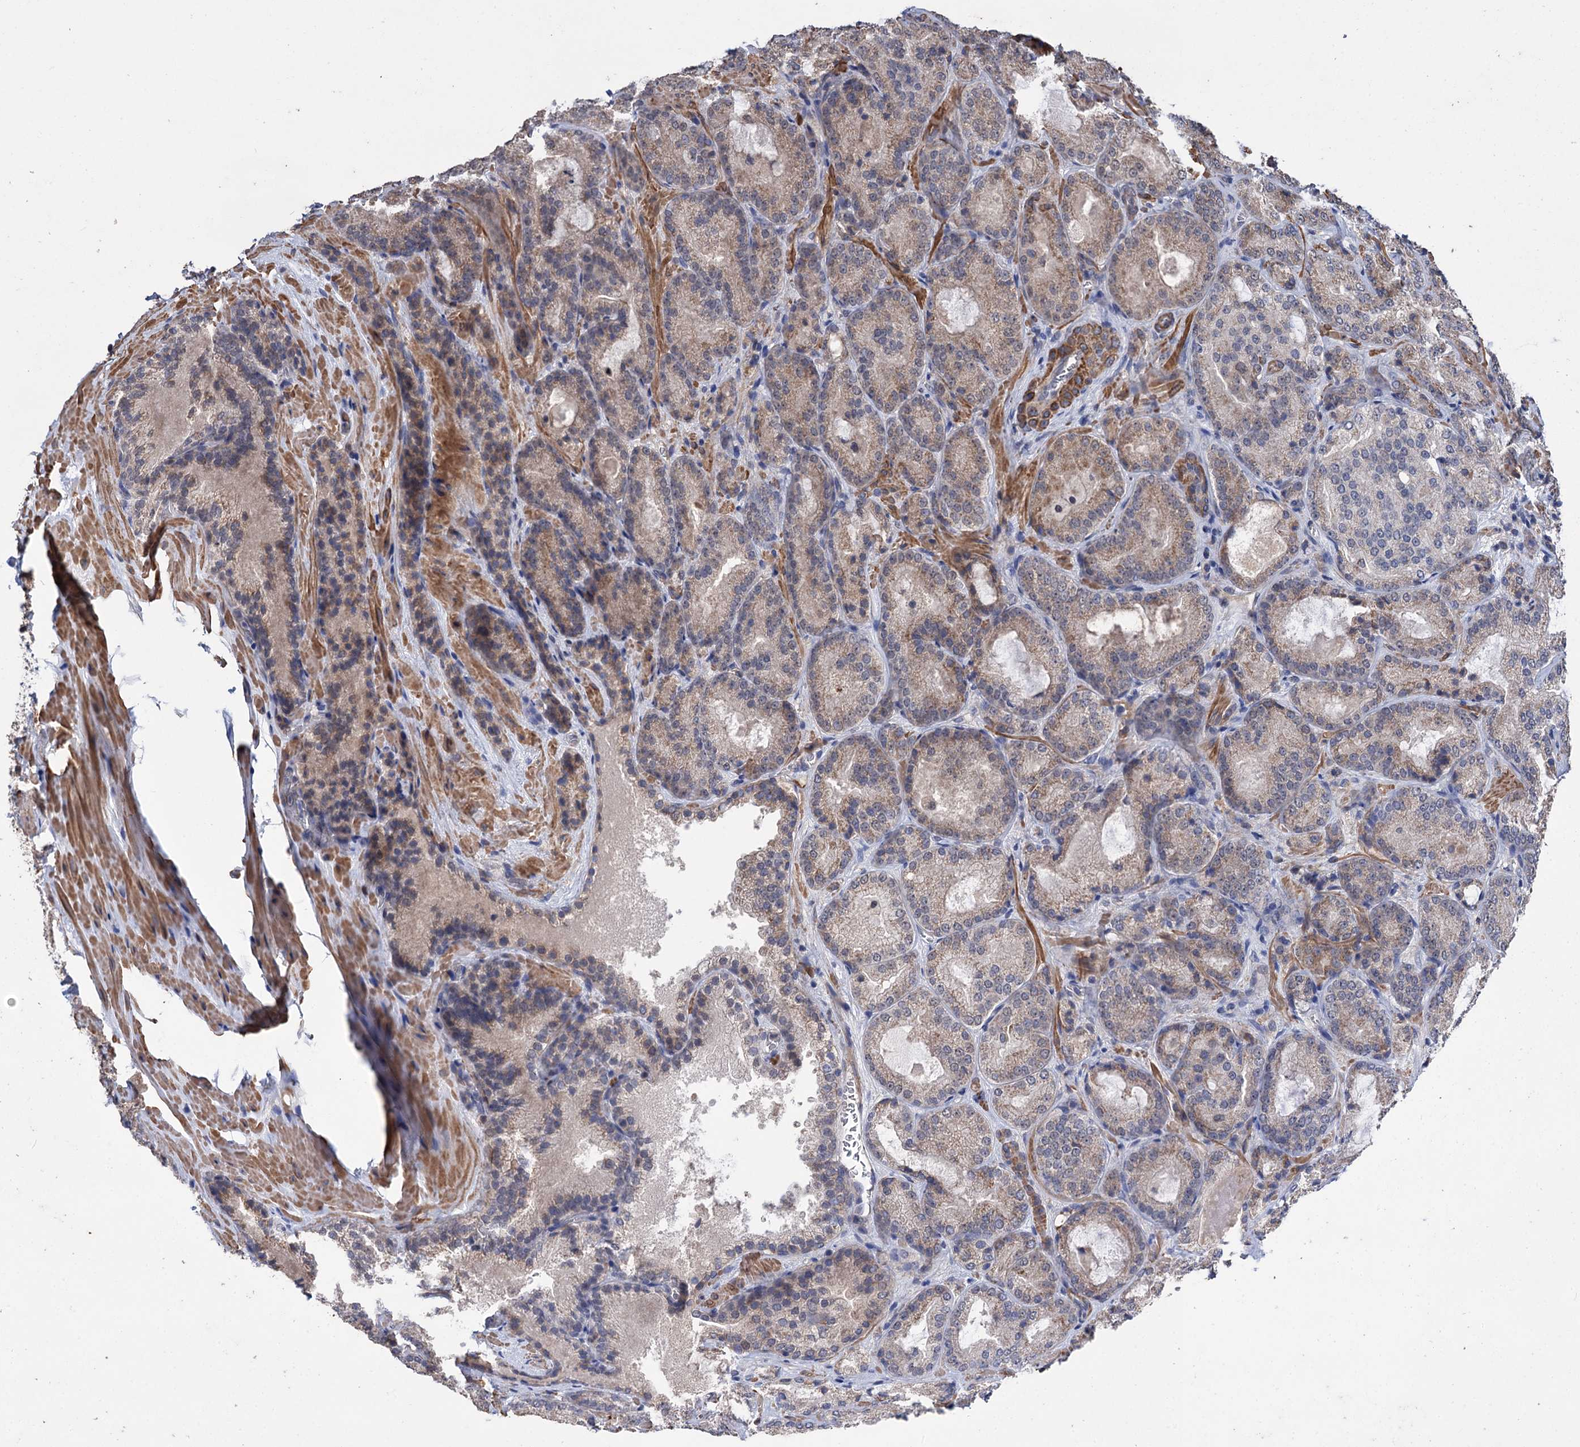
{"staining": {"intensity": "weak", "quantity": ">75%", "location": "cytoplasmic/membranous"}, "tissue": "prostate cancer", "cell_type": "Tumor cells", "image_type": "cancer", "snomed": [{"axis": "morphology", "description": "Adenocarcinoma, Low grade"}, {"axis": "topography", "description": "Prostate"}], "caption": "Prostate adenocarcinoma (low-grade) stained with a protein marker exhibits weak staining in tumor cells.", "gene": "CLPB", "patient": {"sex": "male", "age": 74}}